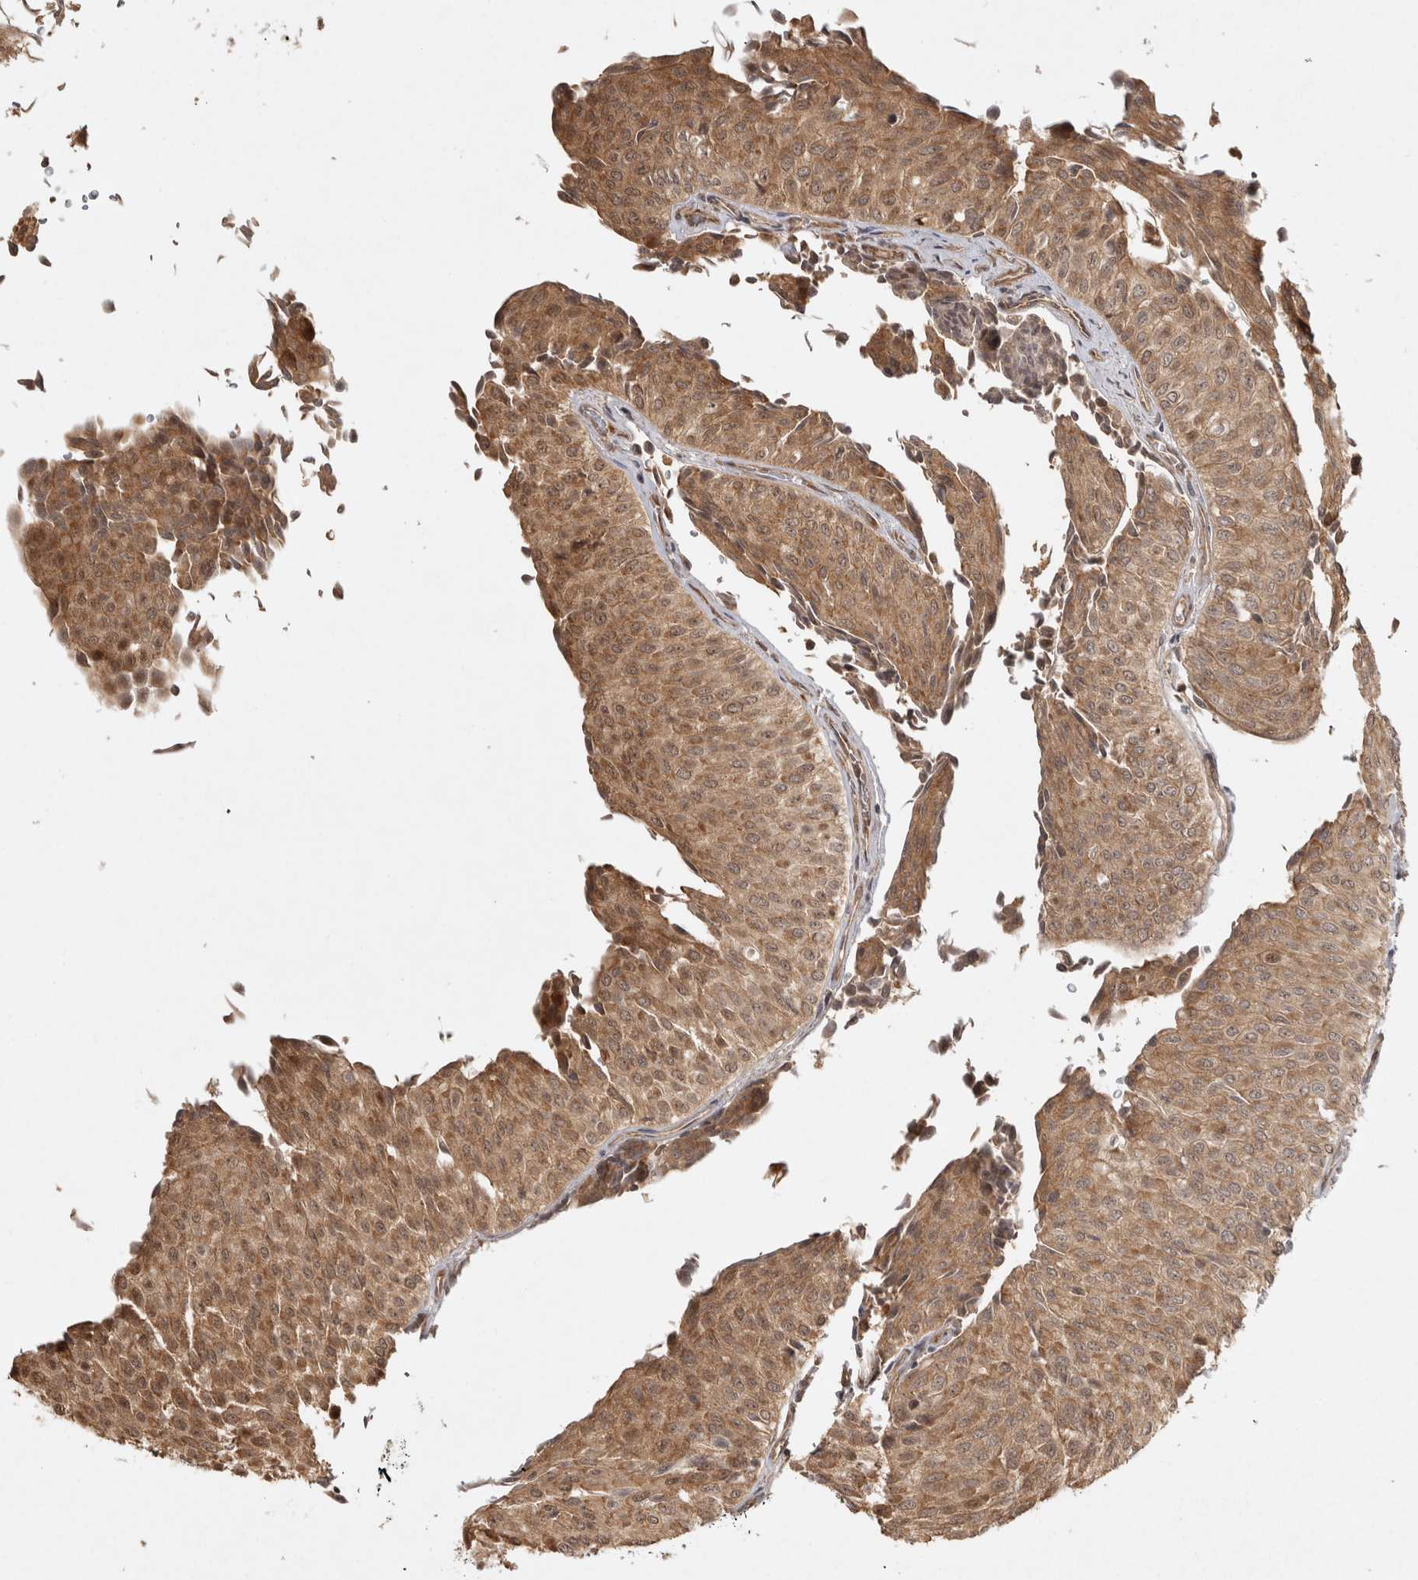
{"staining": {"intensity": "moderate", "quantity": ">75%", "location": "cytoplasmic/membranous"}, "tissue": "urothelial cancer", "cell_type": "Tumor cells", "image_type": "cancer", "snomed": [{"axis": "morphology", "description": "Urothelial carcinoma, Low grade"}, {"axis": "topography", "description": "Urinary bladder"}], "caption": "Immunohistochemical staining of human urothelial cancer displays medium levels of moderate cytoplasmic/membranous protein staining in approximately >75% of tumor cells.", "gene": "CAMSAP2", "patient": {"sex": "male", "age": 78}}